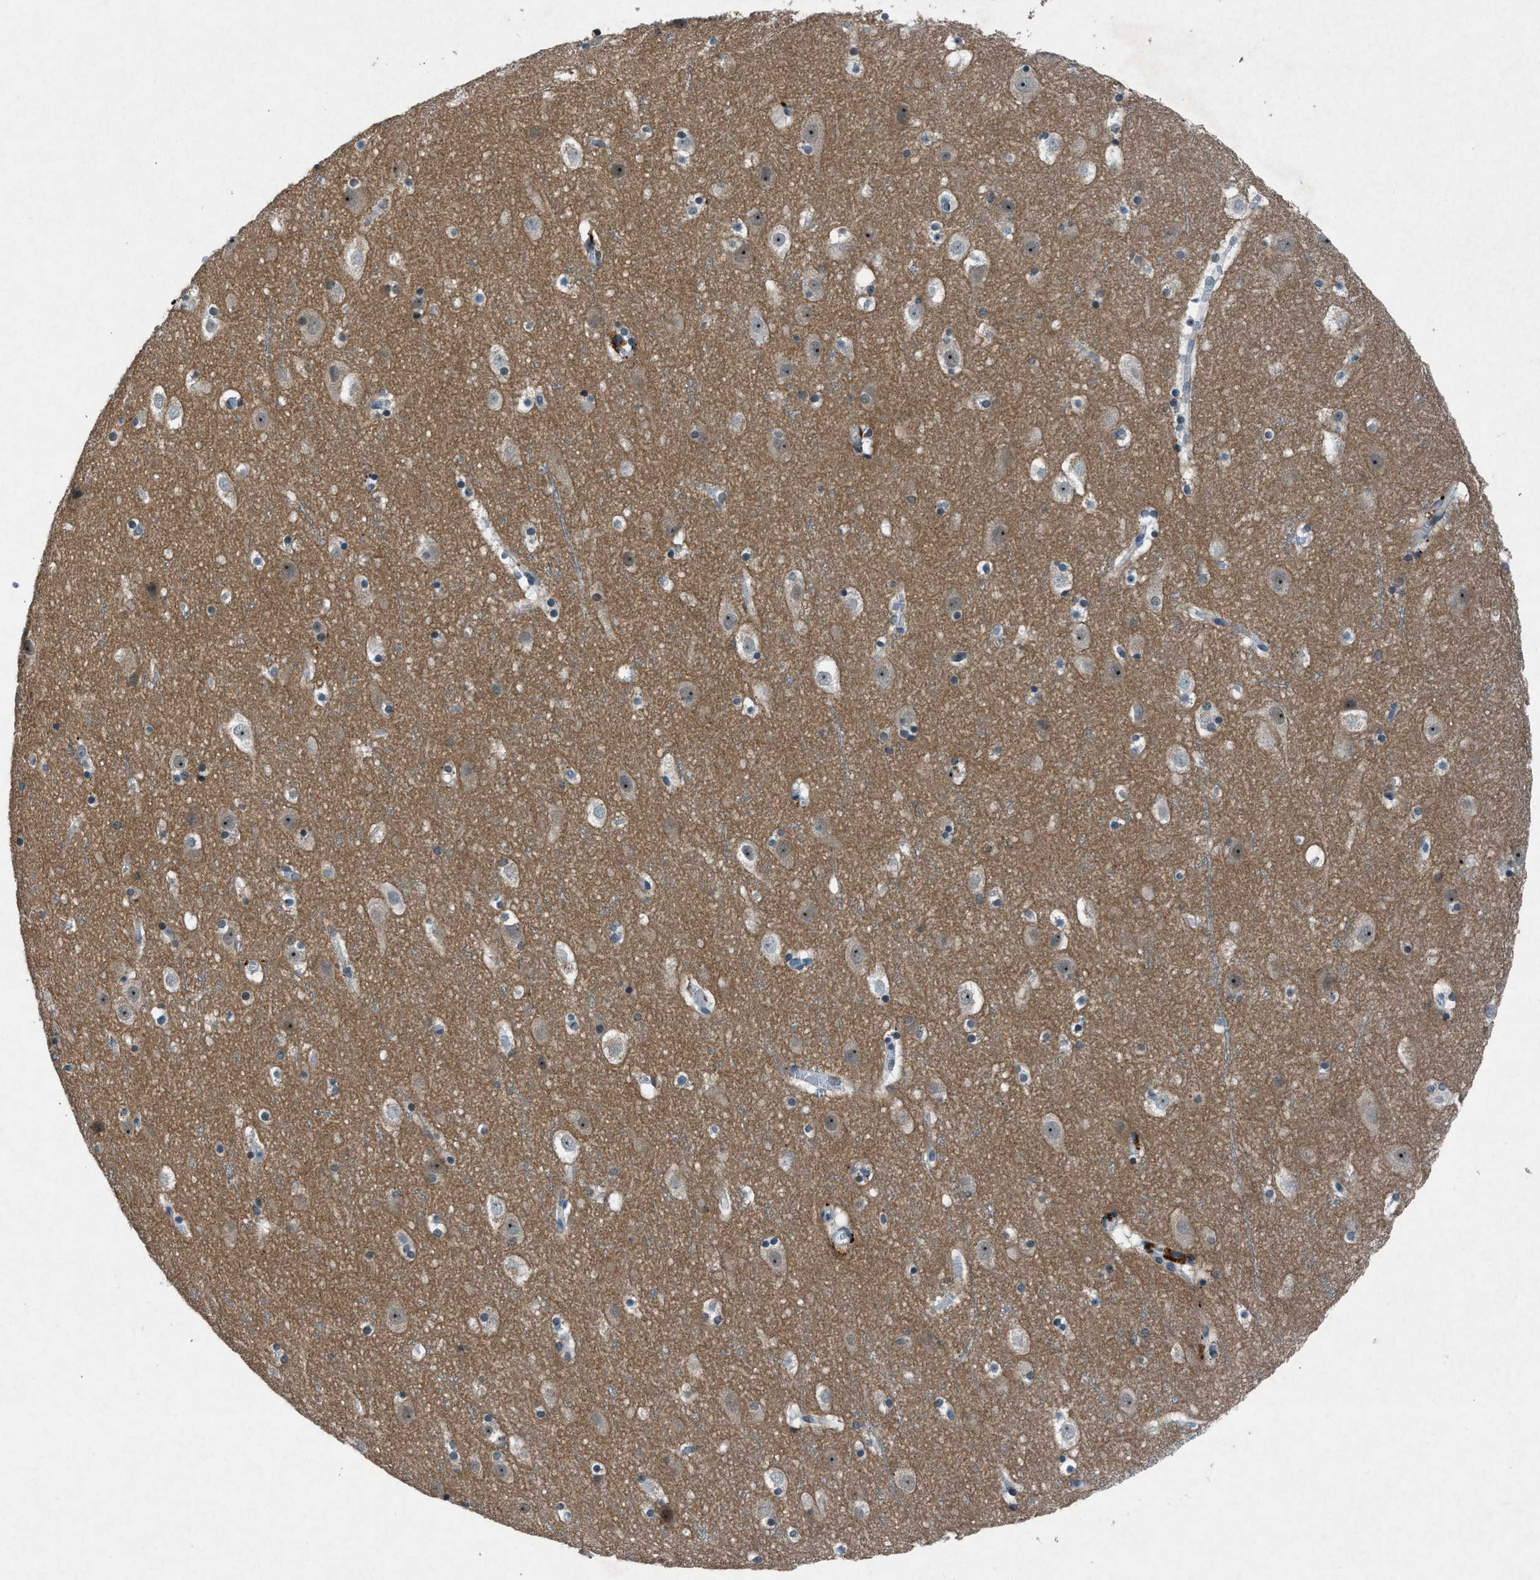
{"staining": {"intensity": "negative", "quantity": "none", "location": "none"}, "tissue": "cerebral cortex", "cell_type": "Endothelial cells", "image_type": "normal", "snomed": [{"axis": "morphology", "description": "Normal tissue, NOS"}, {"axis": "topography", "description": "Cerebral cortex"}], "caption": "Photomicrograph shows no significant protein expression in endothelial cells of benign cerebral cortex.", "gene": "ADCY1", "patient": {"sex": "male", "age": 45}}